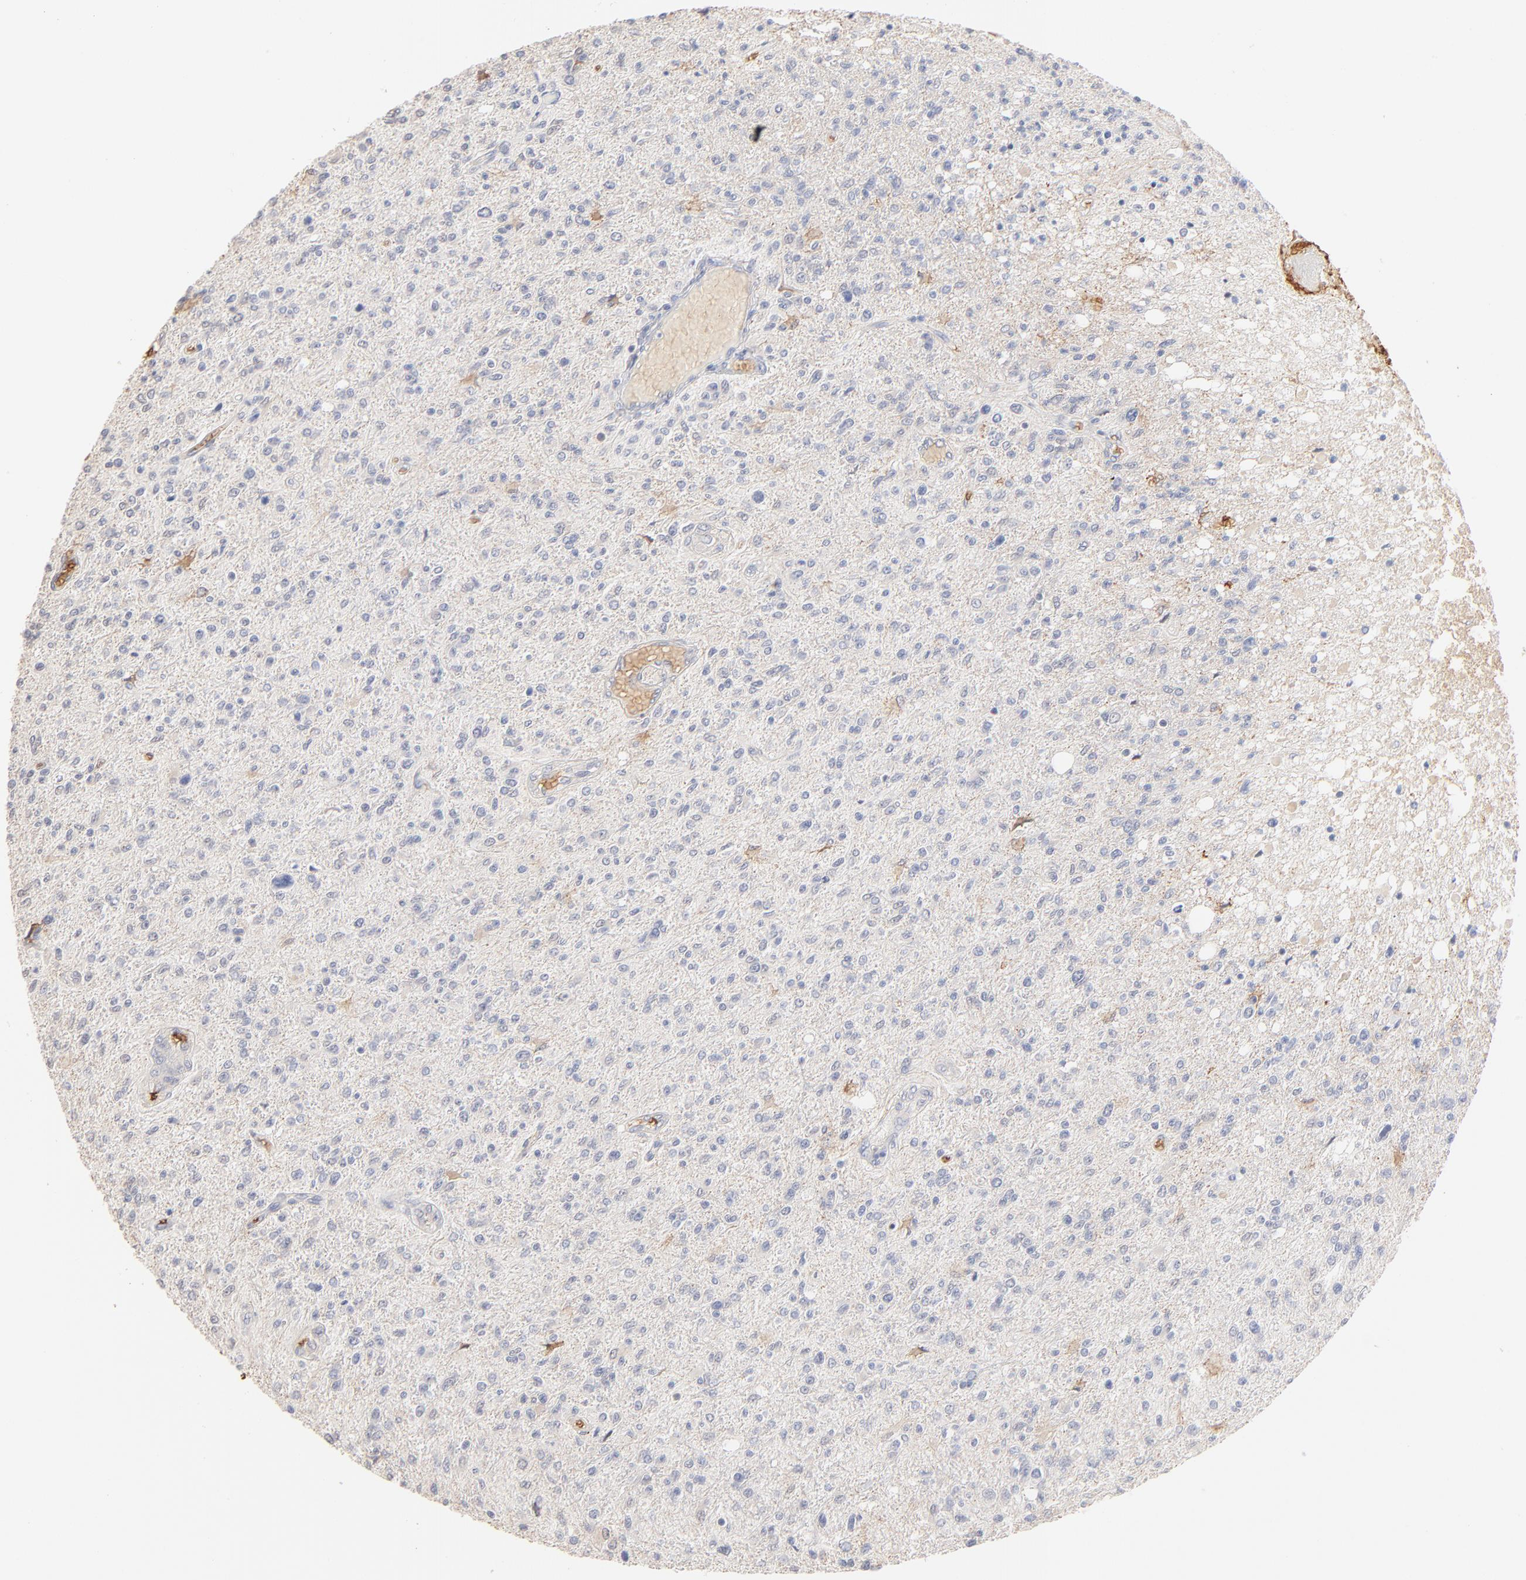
{"staining": {"intensity": "negative", "quantity": "none", "location": "none"}, "tissue": "glioma", "cell_type": "Tumor cells", "image_type": "cancer", "snomed": [{"axis": "morphology", "description": "Glioma, malignant, High grade"}, {"axis": "topography", "description": "Cerebral cortex"}], "caption": "Immunohistochemistry image of human glioma stained for a protein (brown), which shows no expression in tumor cells.", "gene": "SPTB", "patient": {"sex": "male", "age": 76}}